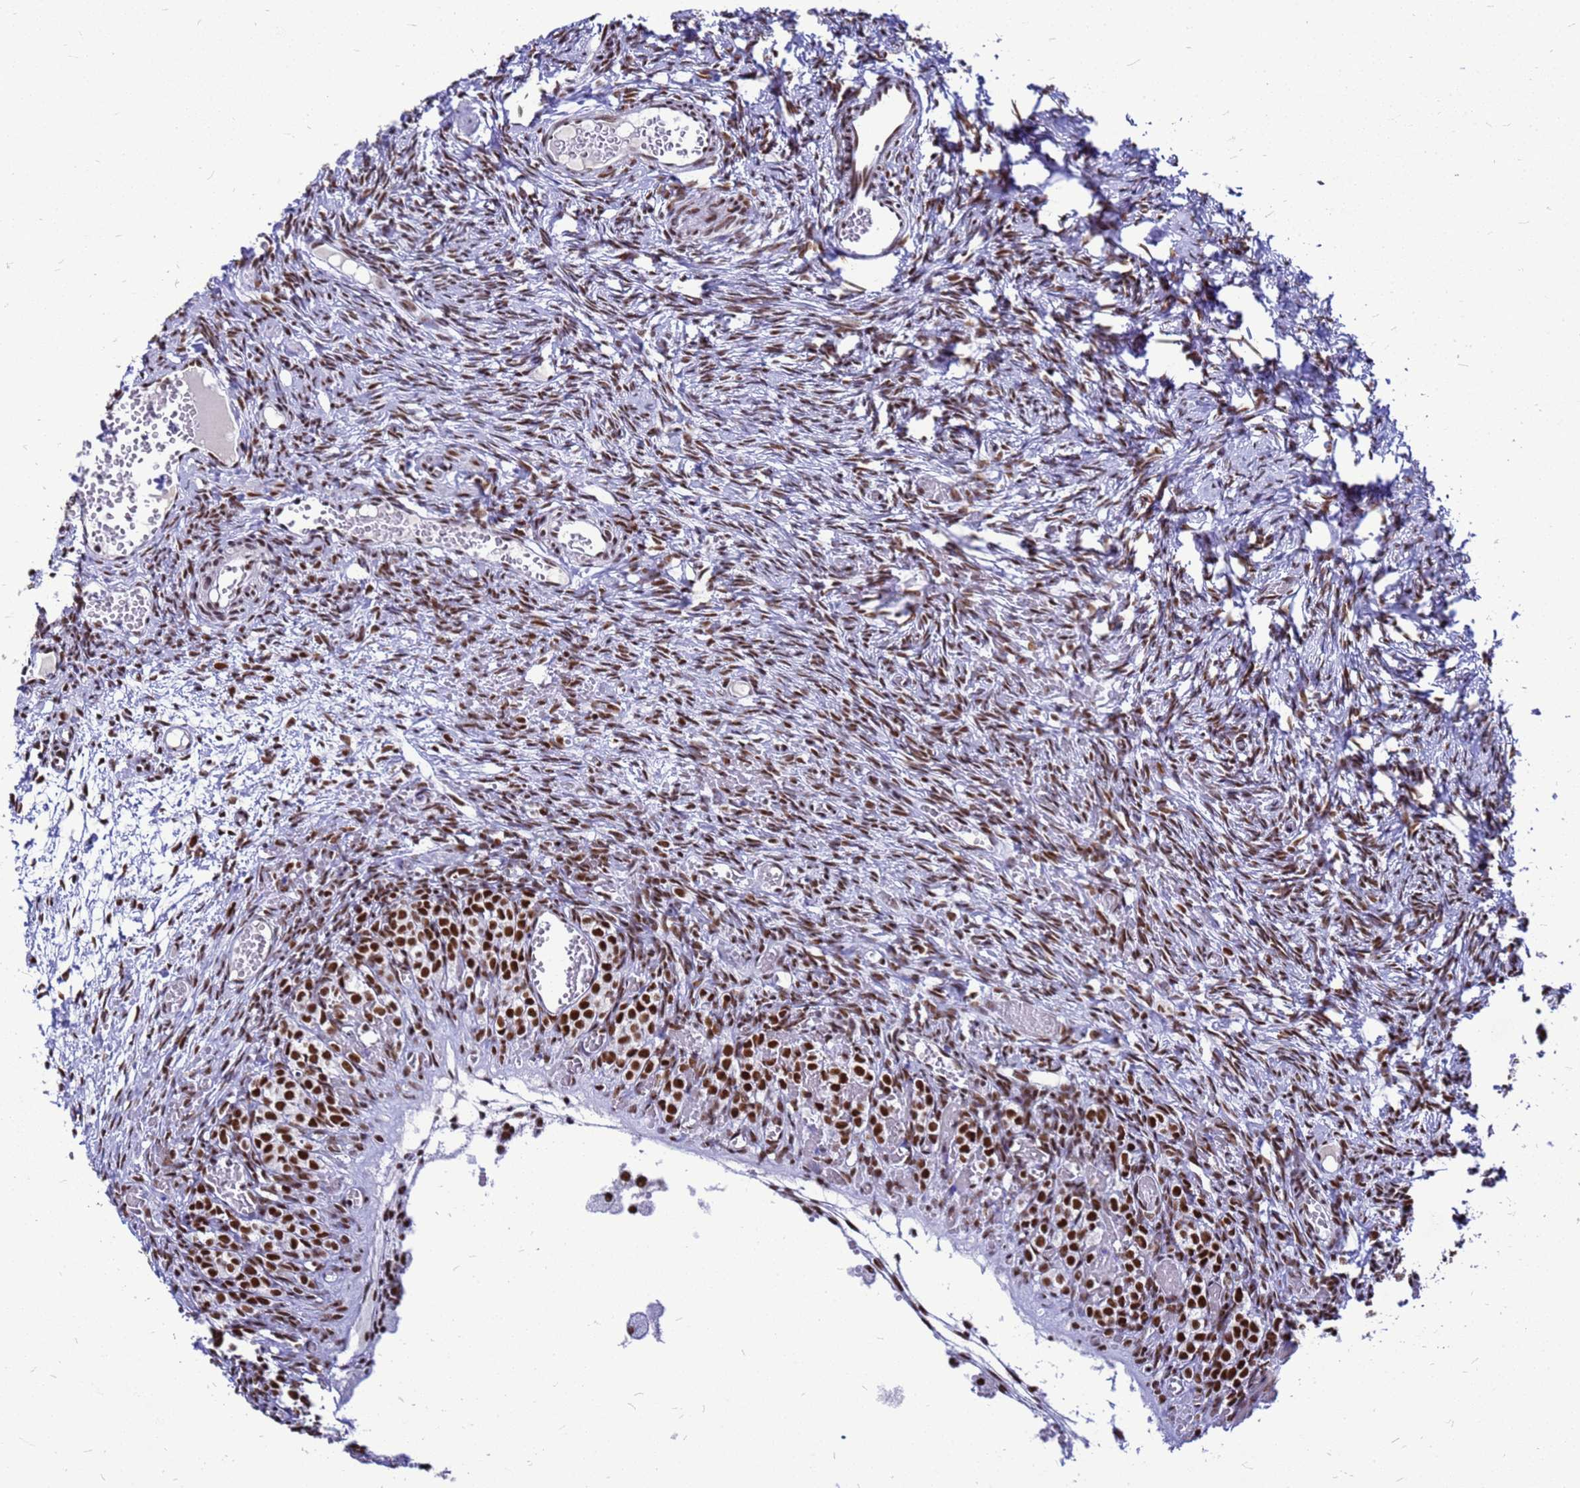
{"staining": {"intensity": "strong", "quantity": "25%-75%", "location": "nuclear"}, "tissue": "ovary", "cell_type": "Ovarian stroma cells", "image_type": "normal", "snomed": [{"axis": "morphology", "description": "Adenocarcinoma, NOS"}, {"axis": "topography", "description": "Endometrium"}], "caption": "This photomicrograph exhibits benign ovary stained with immunohistochemistry to label a protein in brown. The nuclear of ovarian stroma cells show strong positivity for the protein. Nuclei are counter-stained blue.", "gene": "SART3", "patient": {"sex": "female", "age": 32}}